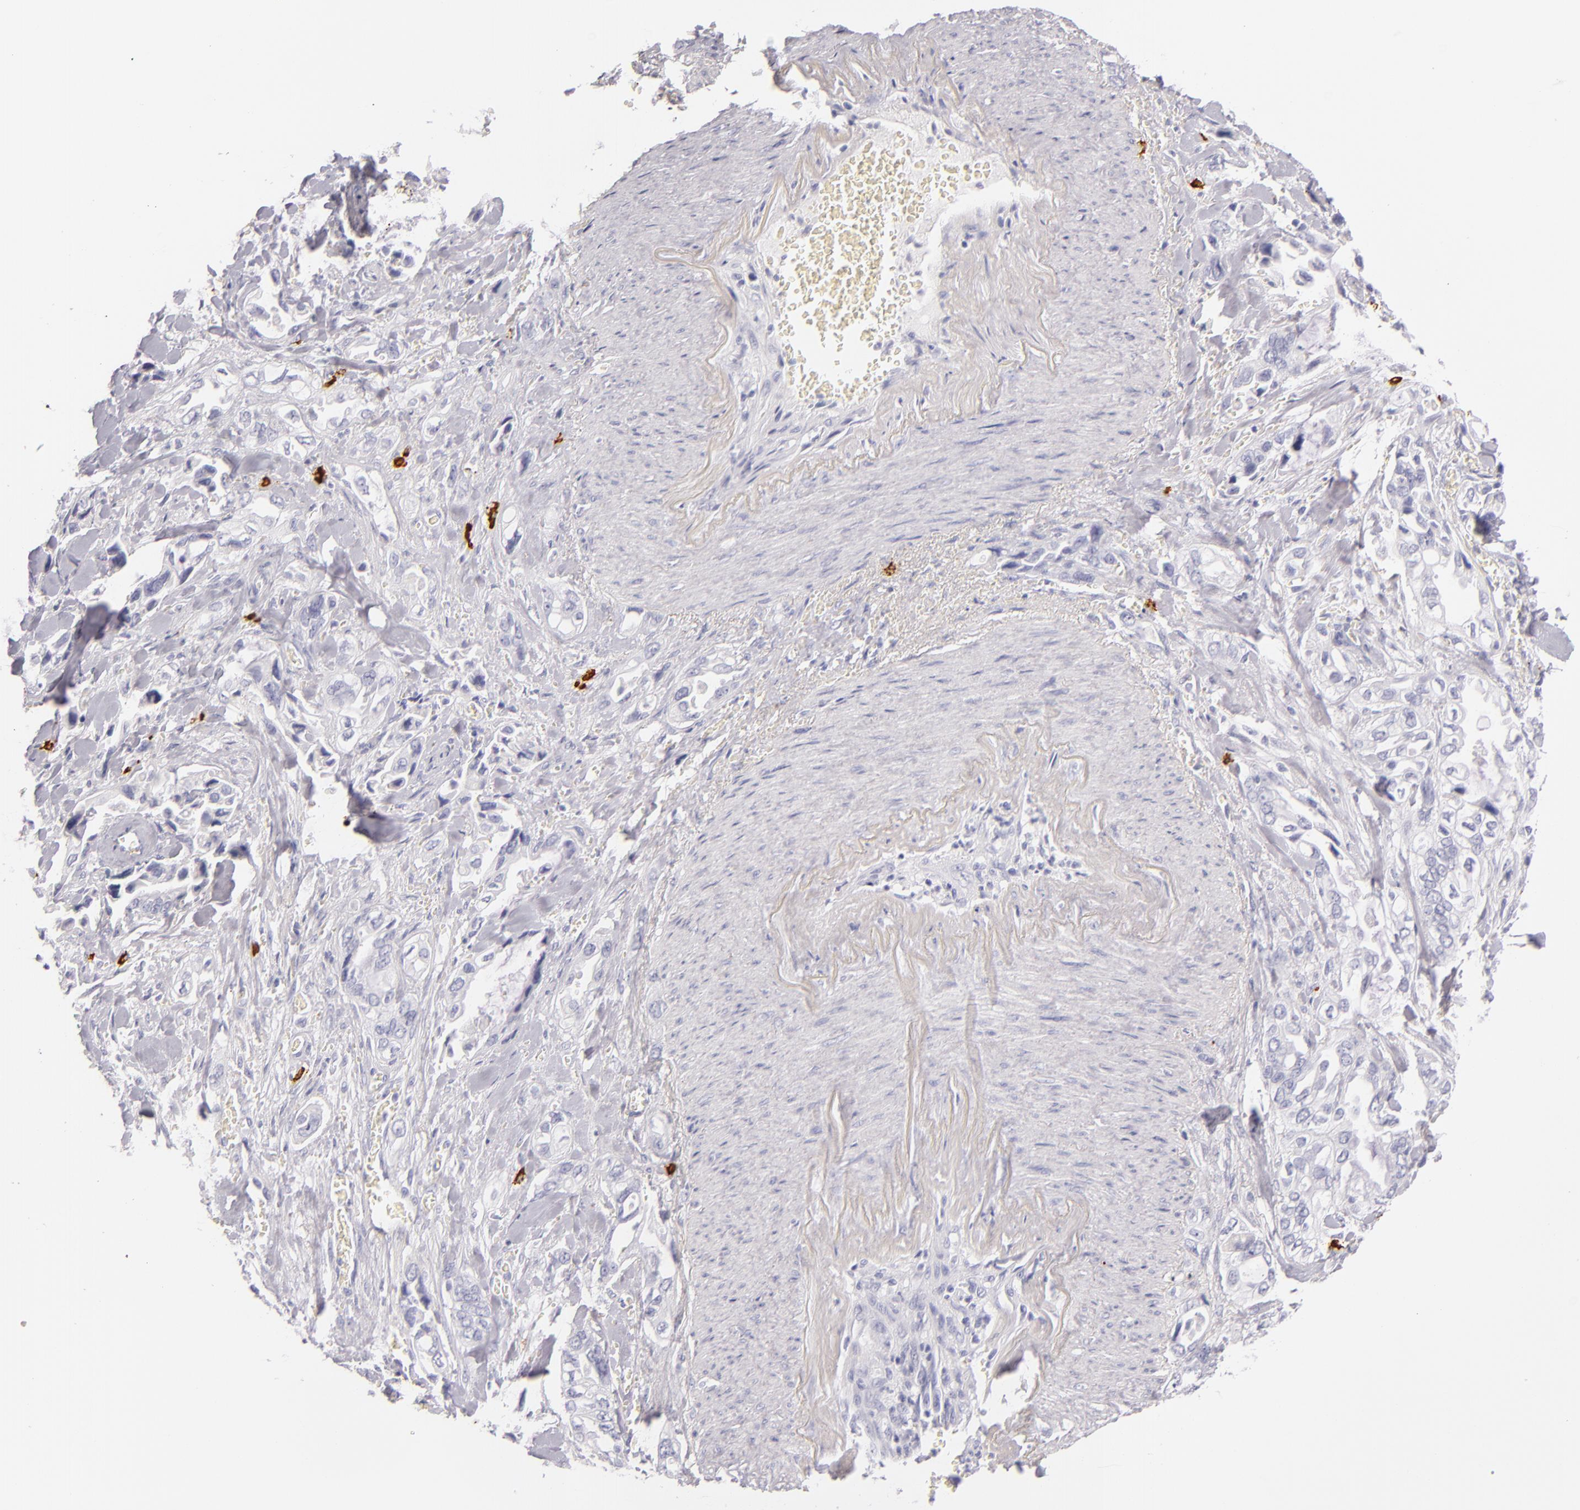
{"staining": {"intensity": "negative", "quantity": "none", "location": "none"}, "tissue": "pancreatic cancer", "cell_type": "Tumor cells", "image_type": "cancer", "snomed": [{"axis": "morphology", "description": "Adenocarcinoma, NOS"}, {"axis": "topography", "description": "Pancreas"}], "caption": "Adenocarcinoma (pancreatic) stained for a protein using IHC exhibits no expression tumor cells.", "gene": "TPSD1", "patient": {"sex": "male", "age": 69}}